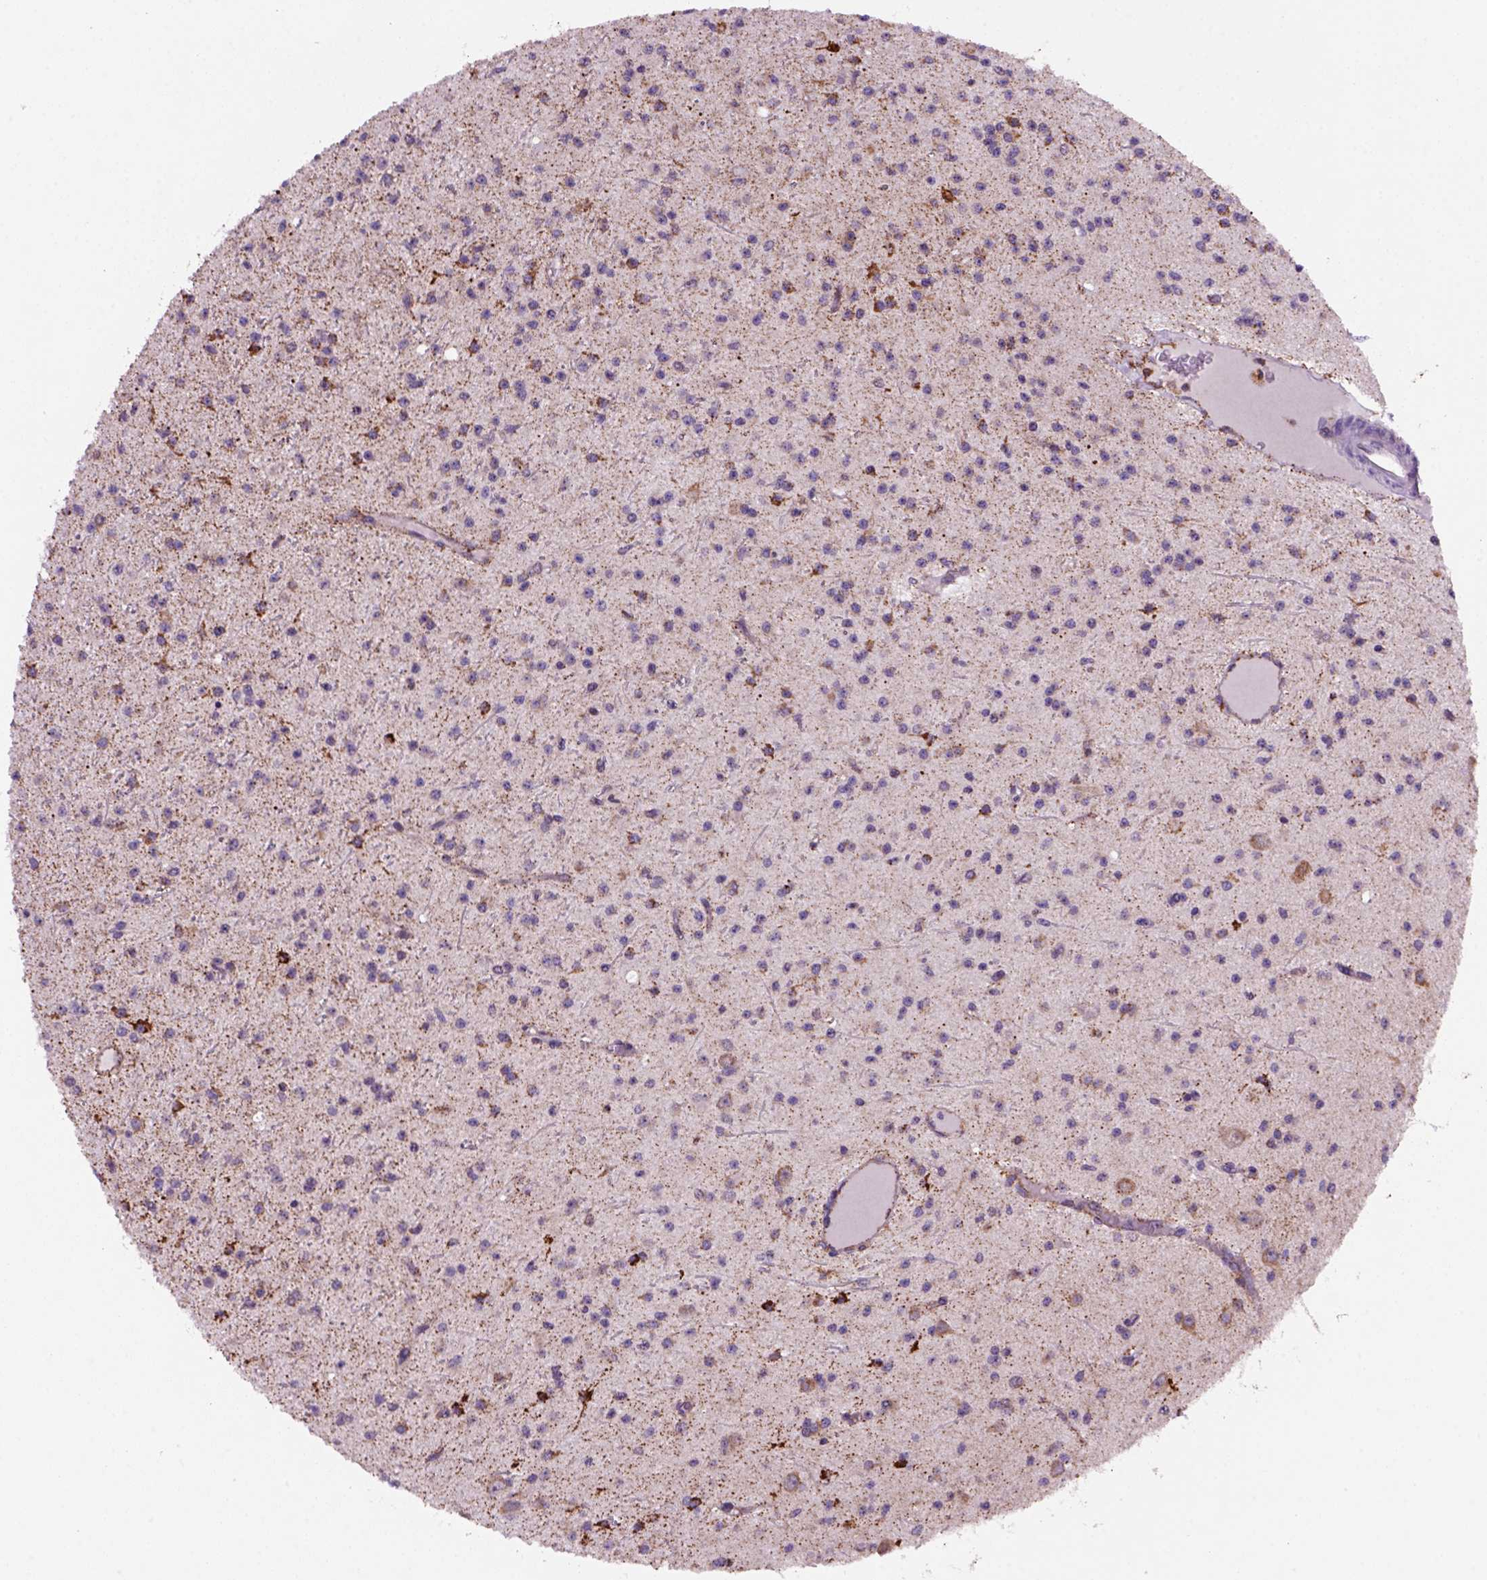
{"staining": {"intensity": "moderate", "quantity": "<25%", "location": "cytoplasmic/membranous"}, "tissue": "glioma", "cell_type": "Tumor cells", "image_type": "cancer", "snomed": [{"axis": "morphology", "description": "Glioma, malignant, Low grade"}, {"axis": "topography", "description": "Brain"}], "caption": "Immunohistochemical staining of glioma exhibits moderate cytoplasmic/membranous protein expression in approximately <25% of tumor cells. The protein of interest is shown in brown color, while the nuclei are stained blue.", "gene": "FZD7", "patient": {"sex": "male", "age": 27}}